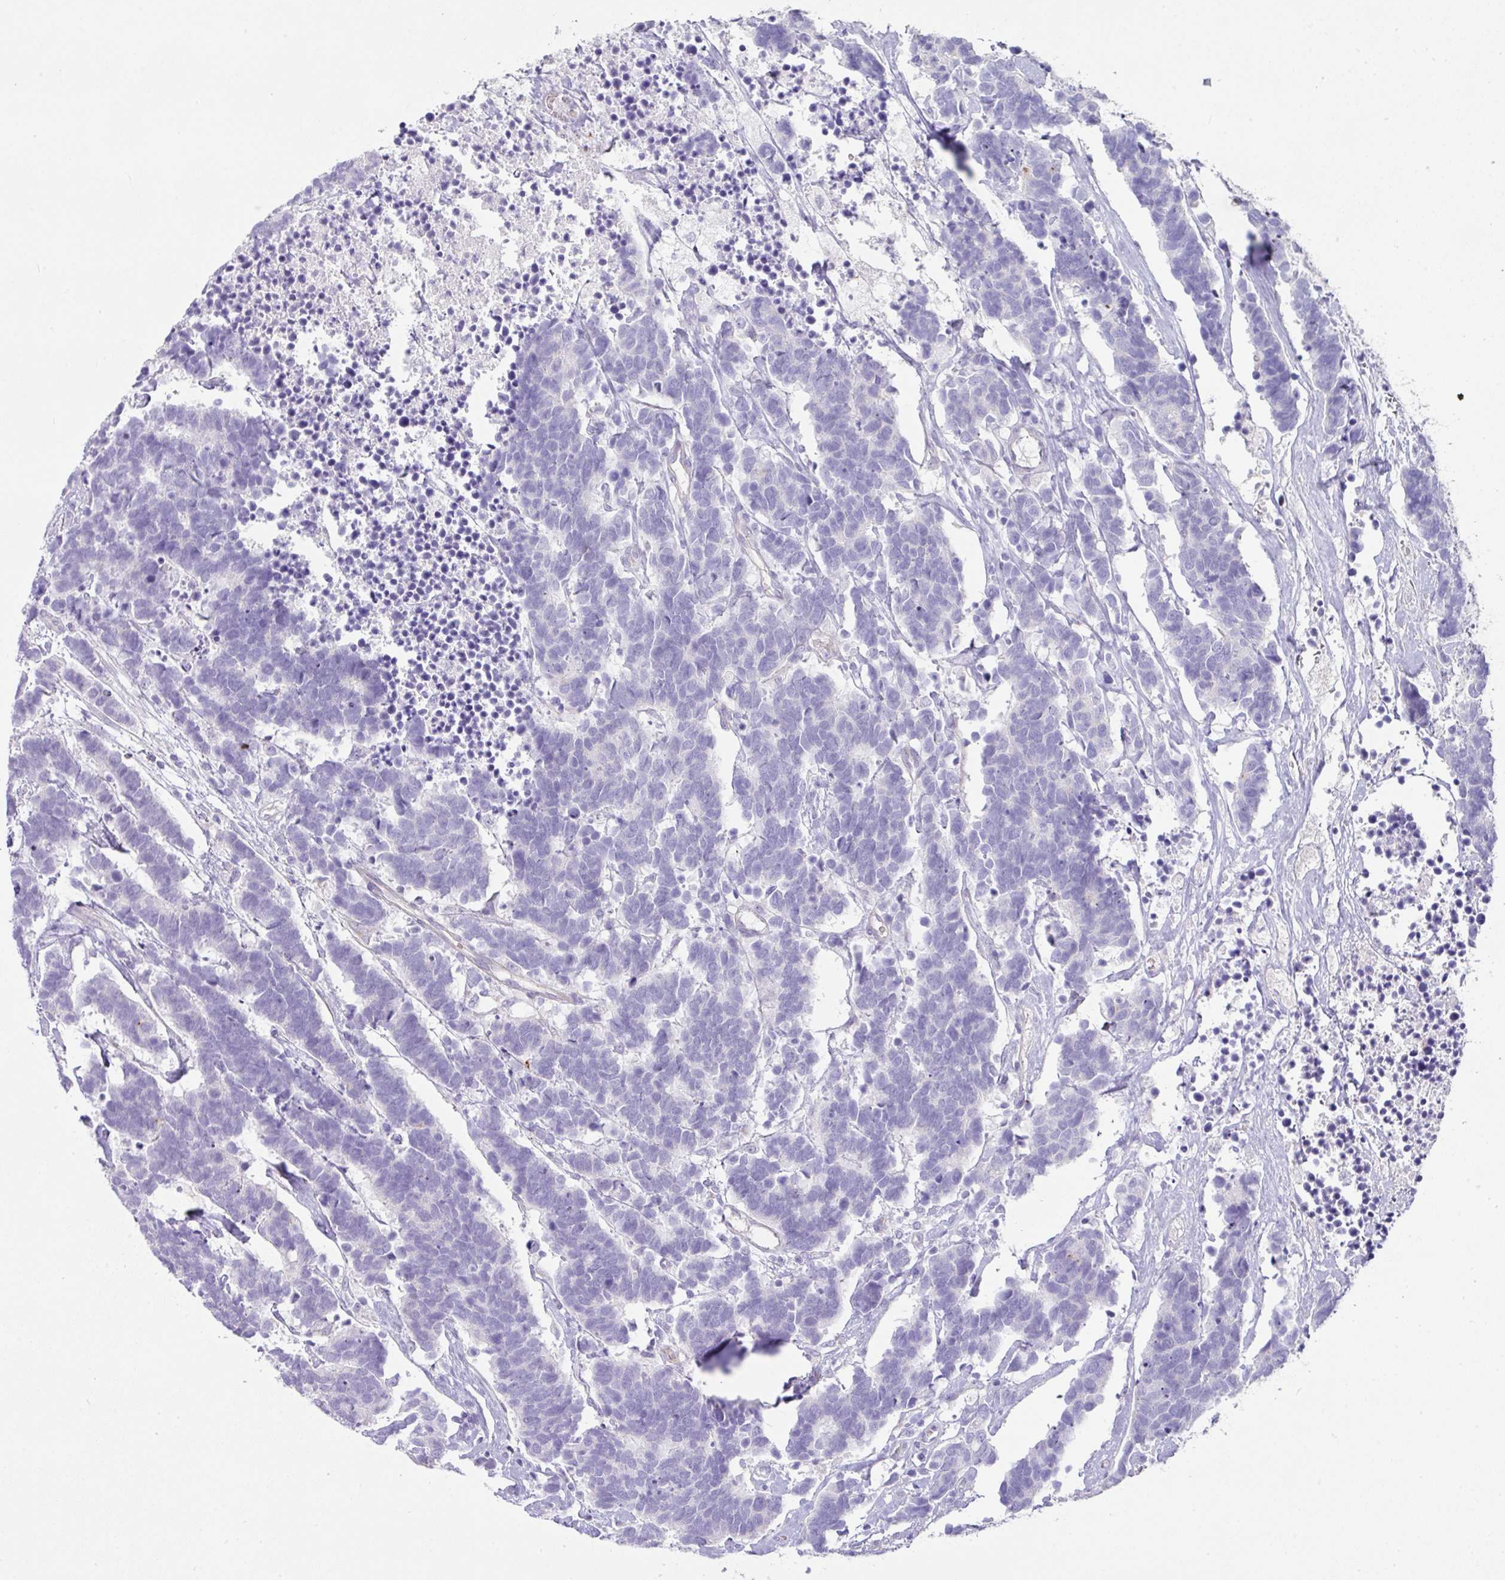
{"staining": {"intensity": "negative", "quantity": "none", "location": "none"}, "tissue": "carcinoid", "cell_type": "Tumor cells", "image_type": "cancer", "snomed": [{"axis": "morphology", "description": "Carcinoma, NOS"}, {"axis": "morphology", "description": "Carcinoid, malignant, NOS"}, {"axis": "topography", "description": "Urinary bladder"}], "caption": "IHC histopathology image of carcinoid (malignant) stained for a protein (brown), which displays no expression in tumor cells. Nuclei are stained in blue.", "gene": "OR52N1", "patient": {"sex": "male", "age": 57}}